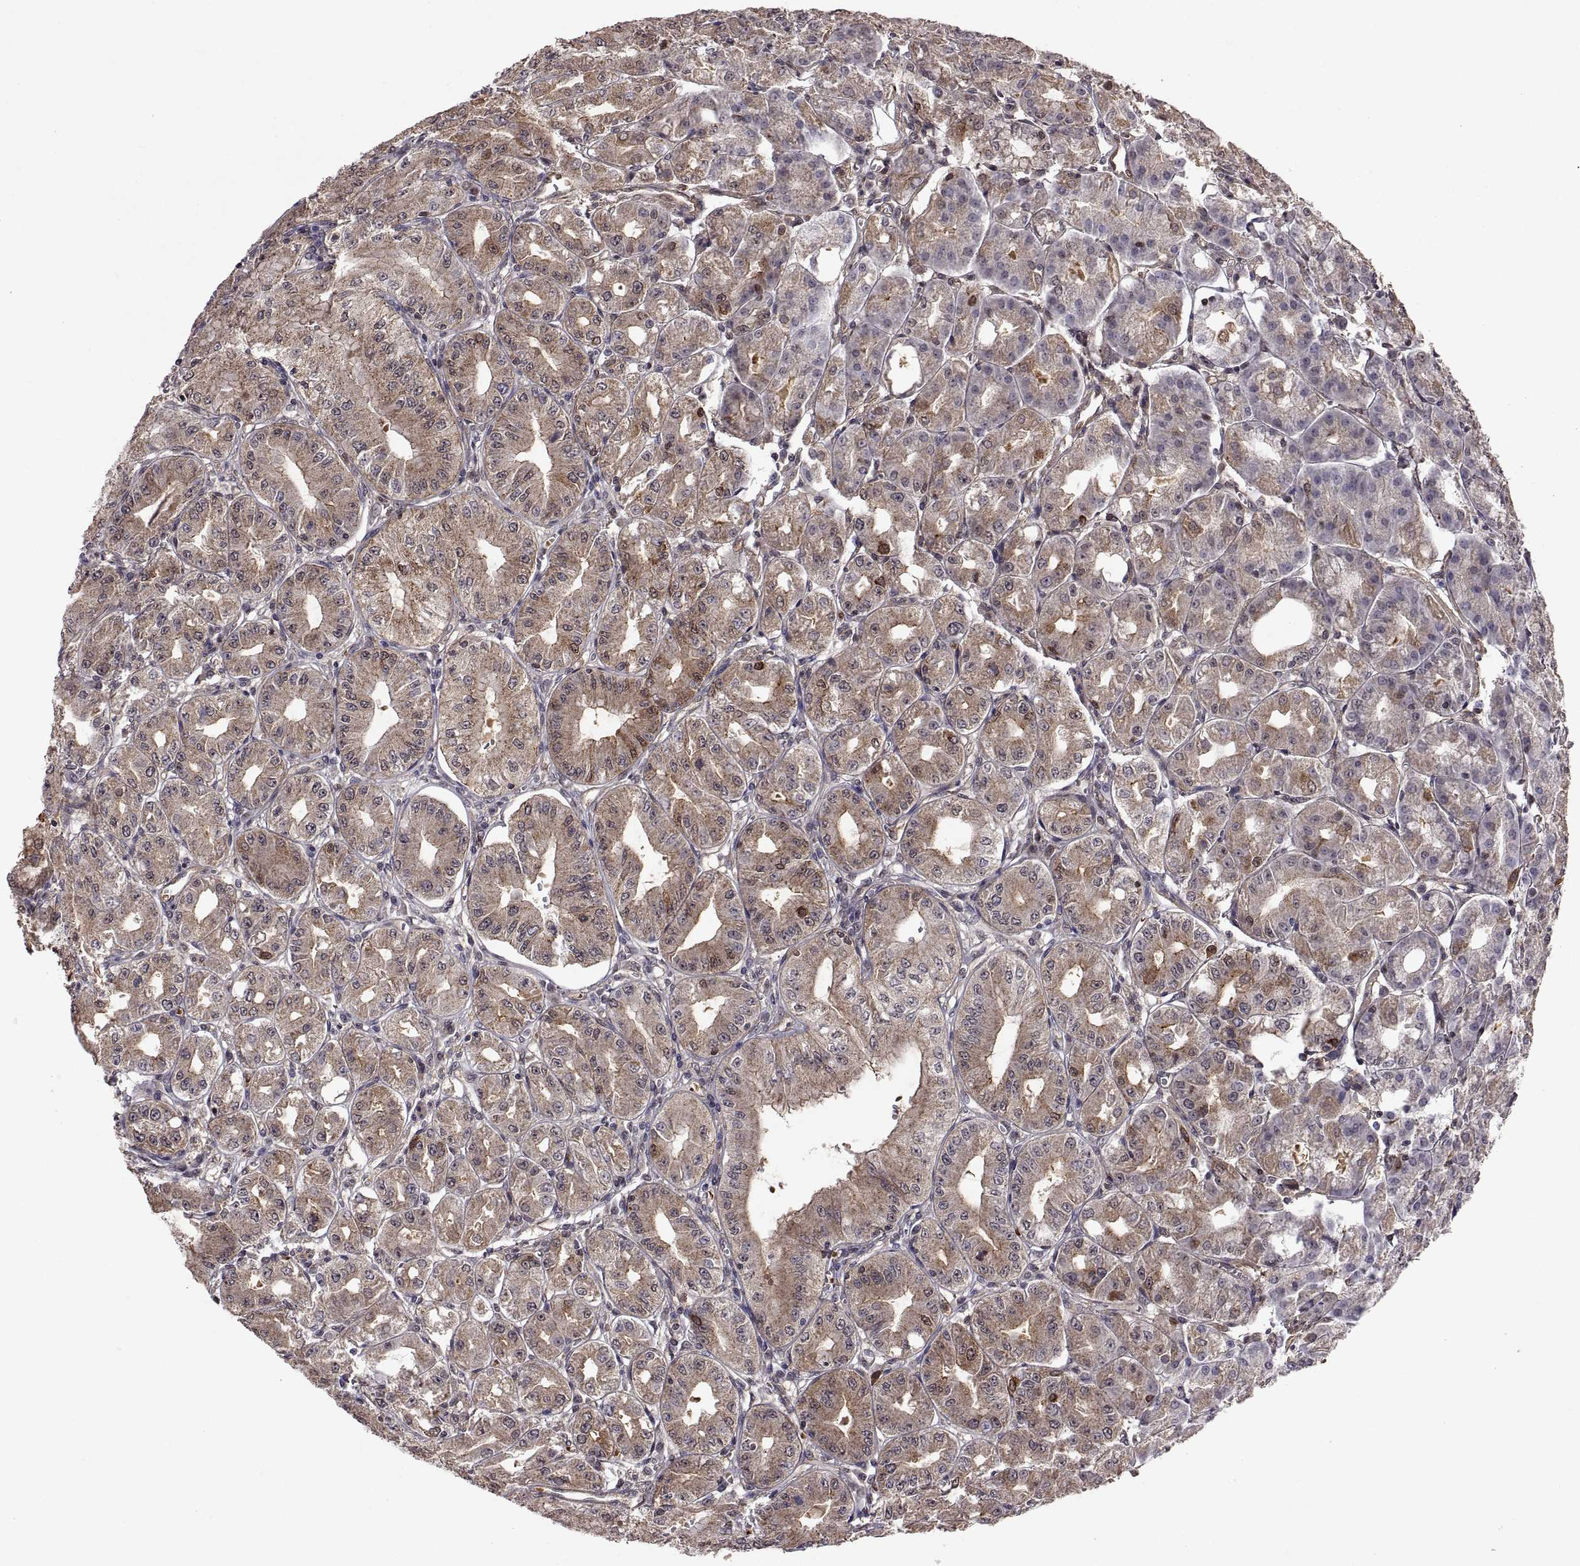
{"staining": {"intensity": "moderate", "quantity": ">75%", "location": "cytoplasmic/membranous"}, "tissue": "stomach", "cell_type": "Glandular cells", "image_type": "normal", "snomed": [{"axis": "morphology", "description": "Normal tissue, NOS"}, {"axis": "topography", "description": "Stomach, lower"}], "caption": "This micrograph exhibits immunohistochemistry (IHC) staining of unremarkable human stomach, with medium moderate cytoplasmic/membranous positivity in about >75% of glandular cells.", "gene": "ZNRF2", "patient": {"sex": "male", "age": 71}}